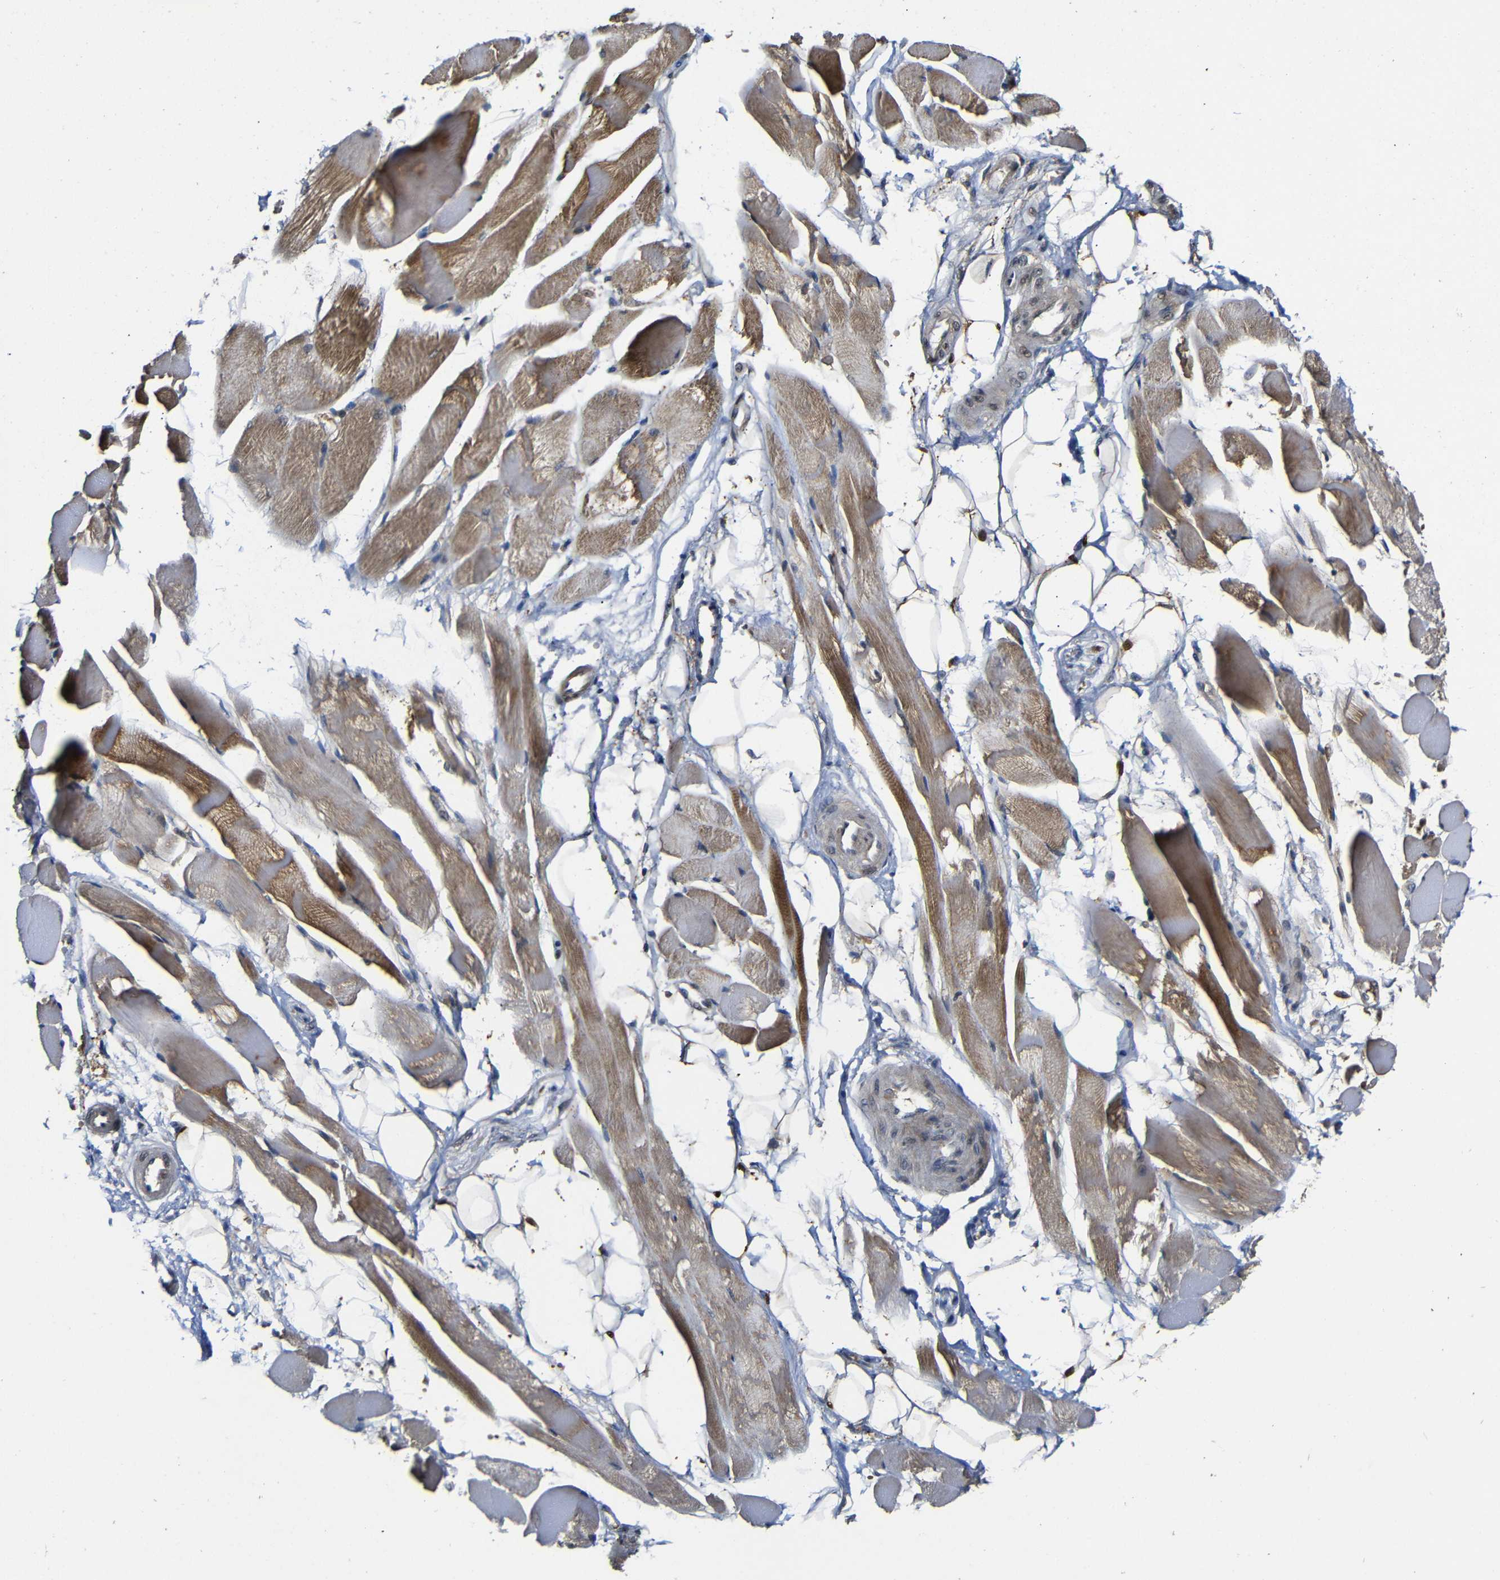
{"staining": {"intensity": "strong", "quantity": "25%-75%", "location": "cytoplasmic/membranous,nuclear"}, "tissue": "skeletal muscle", "cell_type": "Myocytes", "image_type": "normal", "snomed": [{"axis": "morphology", "description": "Normal tissue, NOS"}, {"axis": "topography", "description": "Skeletal muscle"}, {"axis": "topography", "description": "Peripheral nerve tissue"}], "caption": "Normal skeletal muscle exhibits strong cytoplasmic/membranous,nuclear expression in approximately 25%-75% of myocytes, visualized by immunohistochemistry.", "gene": "ATG12", "patient": {"sex": "female", "age": 84}}